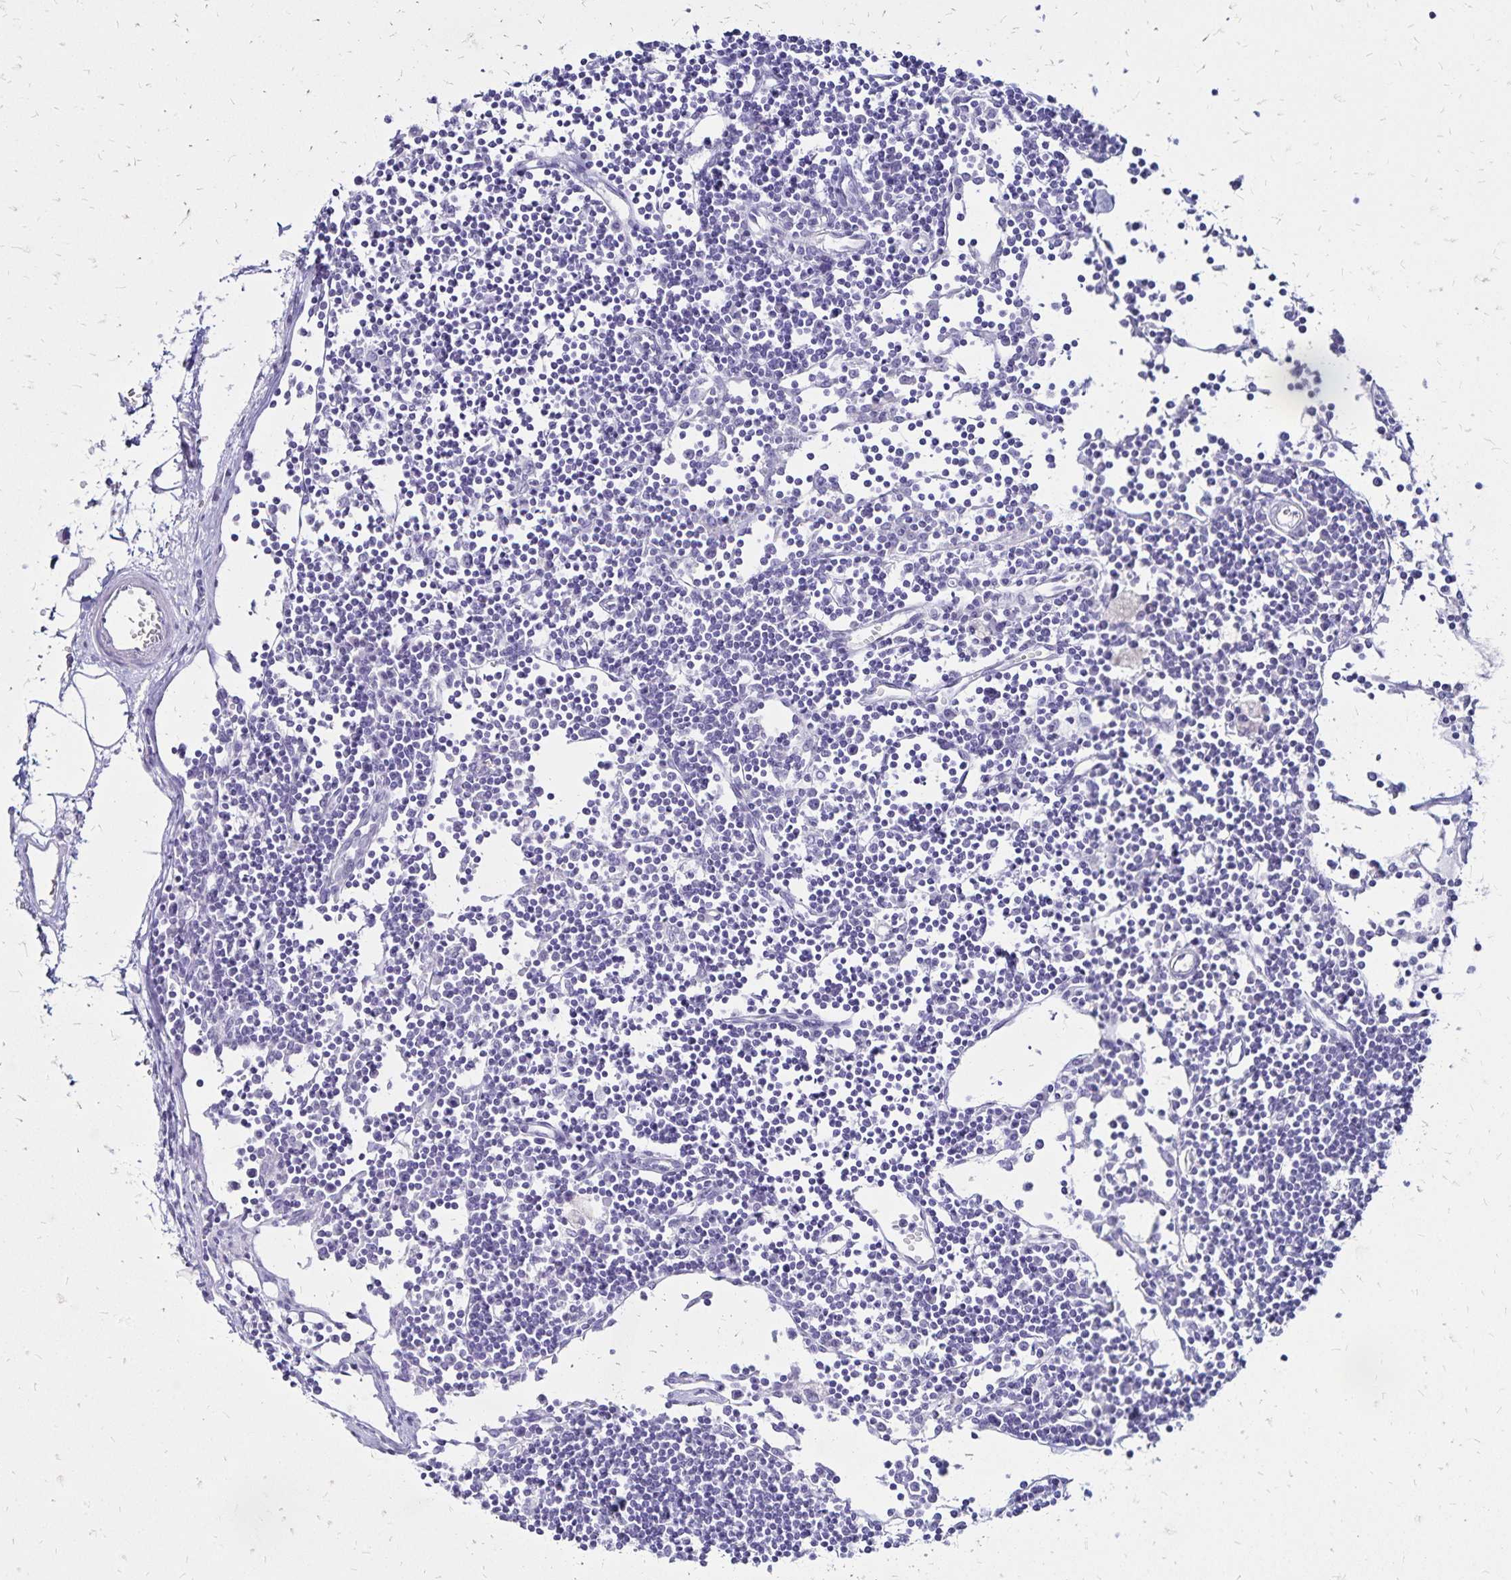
{"staining": {"intensity": "negative", "quantity": "none", "location": "none"}, "tissue": "lymph node", "cell_type": "Germinal center cells", "image_type": "normal", "snomed": [{"axis": "morphology", "description": "Normal tissue, NOS"}, {"axis": "topography", "description": "Lymph node"}], "caption": "This is an immunohistochemistry image of unremarkable lymph node. There is no expression in germinal center cells.", "gene": "LIN28B", "patient": {"sex": "female", "age": 65}}